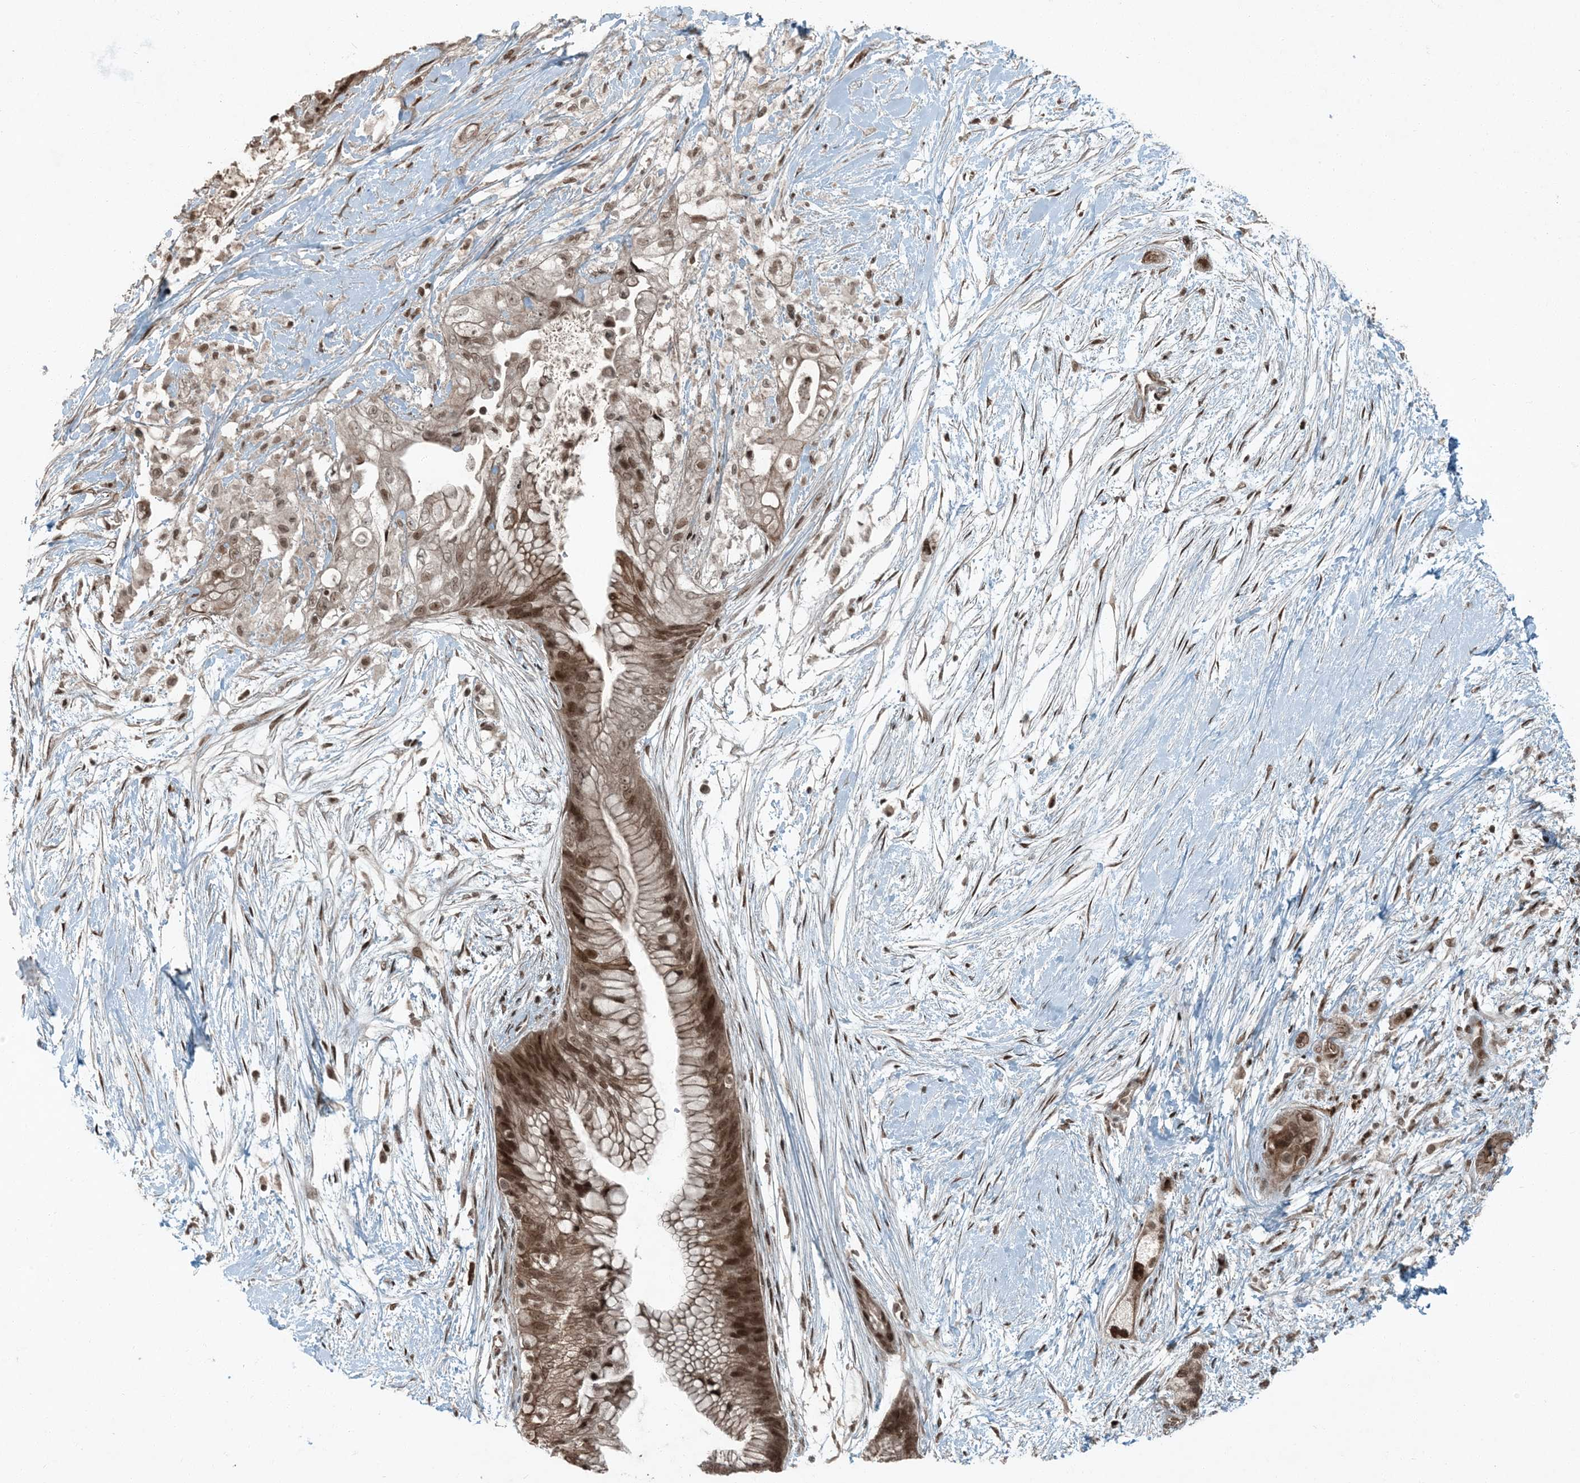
{"staining": {"intensity": "moderate", "quantity": ">75%", "location": "cytoplasmic/membranous,nuclear"}, "tissue": "pancreatic cancer", "cell_type": "Tumor cells", "image_type": "cancer", "snomed": [{"axis": "morphology", "description": "Adenocarcinoma, NOS"}, {"axis": "topography", "description": "Pancreas"}], "caption": "Brown immunohistochemical staining in human pancreatic cancer displays moderate cytoplasmic/membranous and nuclear staining in about >75% of tumor cells. (IHC, brightfield microscopy, high magnification).", "gene": "TRAPPC12", "patient": {"sex": "male", "age": 53}}